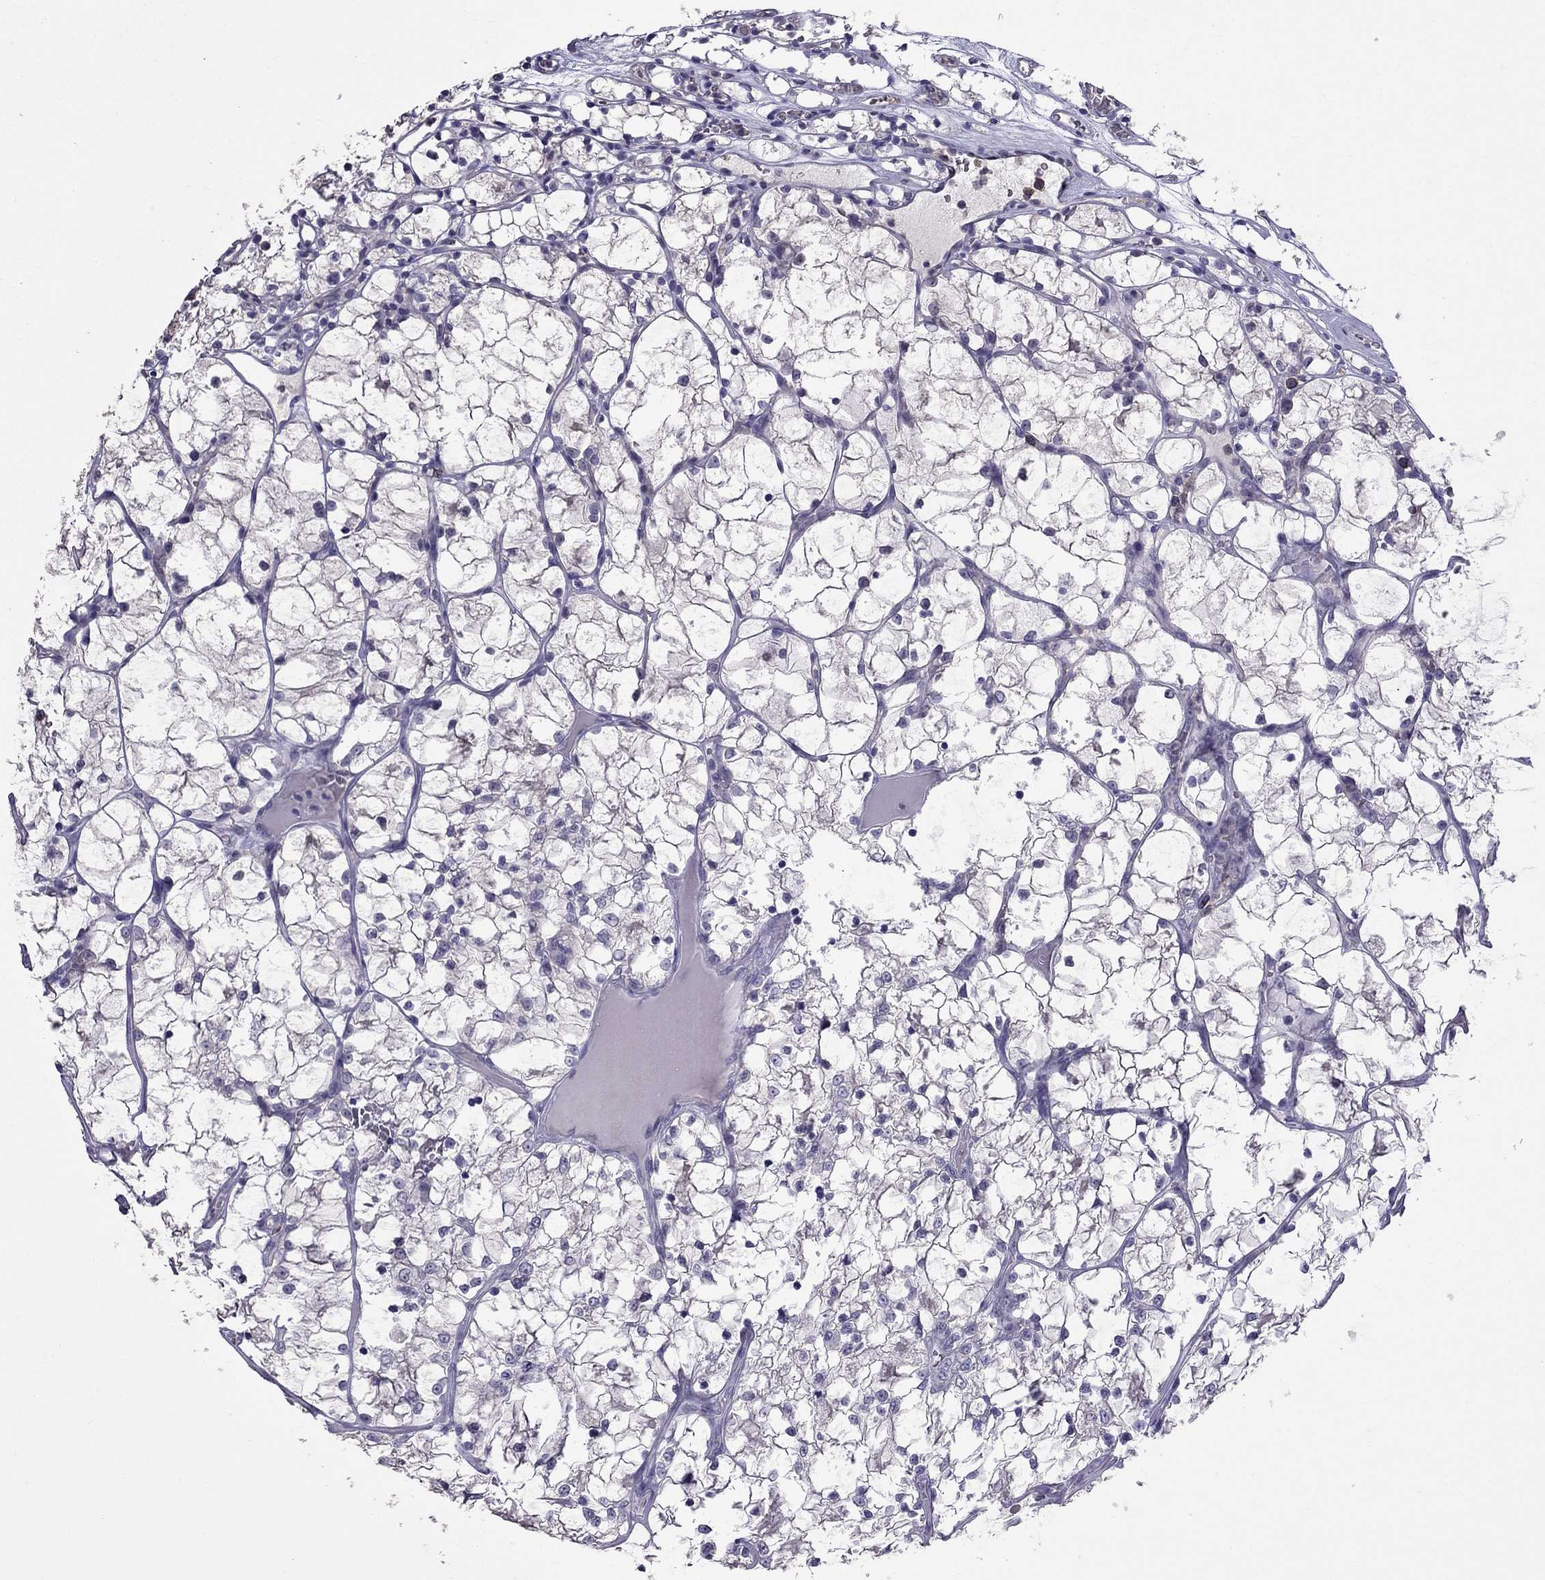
{"staining": {"intensity": "negative", "quantity": "none", "location": "none"}, "tissue": "renal cancer", "cell_type": "Tumor cells", "image_type": "cancer", "snomed": [{"axis": "morphology", "description": "Adenocarcinoma, NOS"}, {"axis": "topography", "description": "Kidney"}], "caption": "Immunohistochemistry histopathology image of neoplastic tissue: human renal adenocarcinoma stained with DAB displays no significant protein expression in tumor cells. (Brightfield microscopy of DAB (3,3'-diaminobenzidine) immunohistochemistry (IHC) at high magnification).", "gene": "AQP9", "patient": {"sex": "female", "age": 69}}